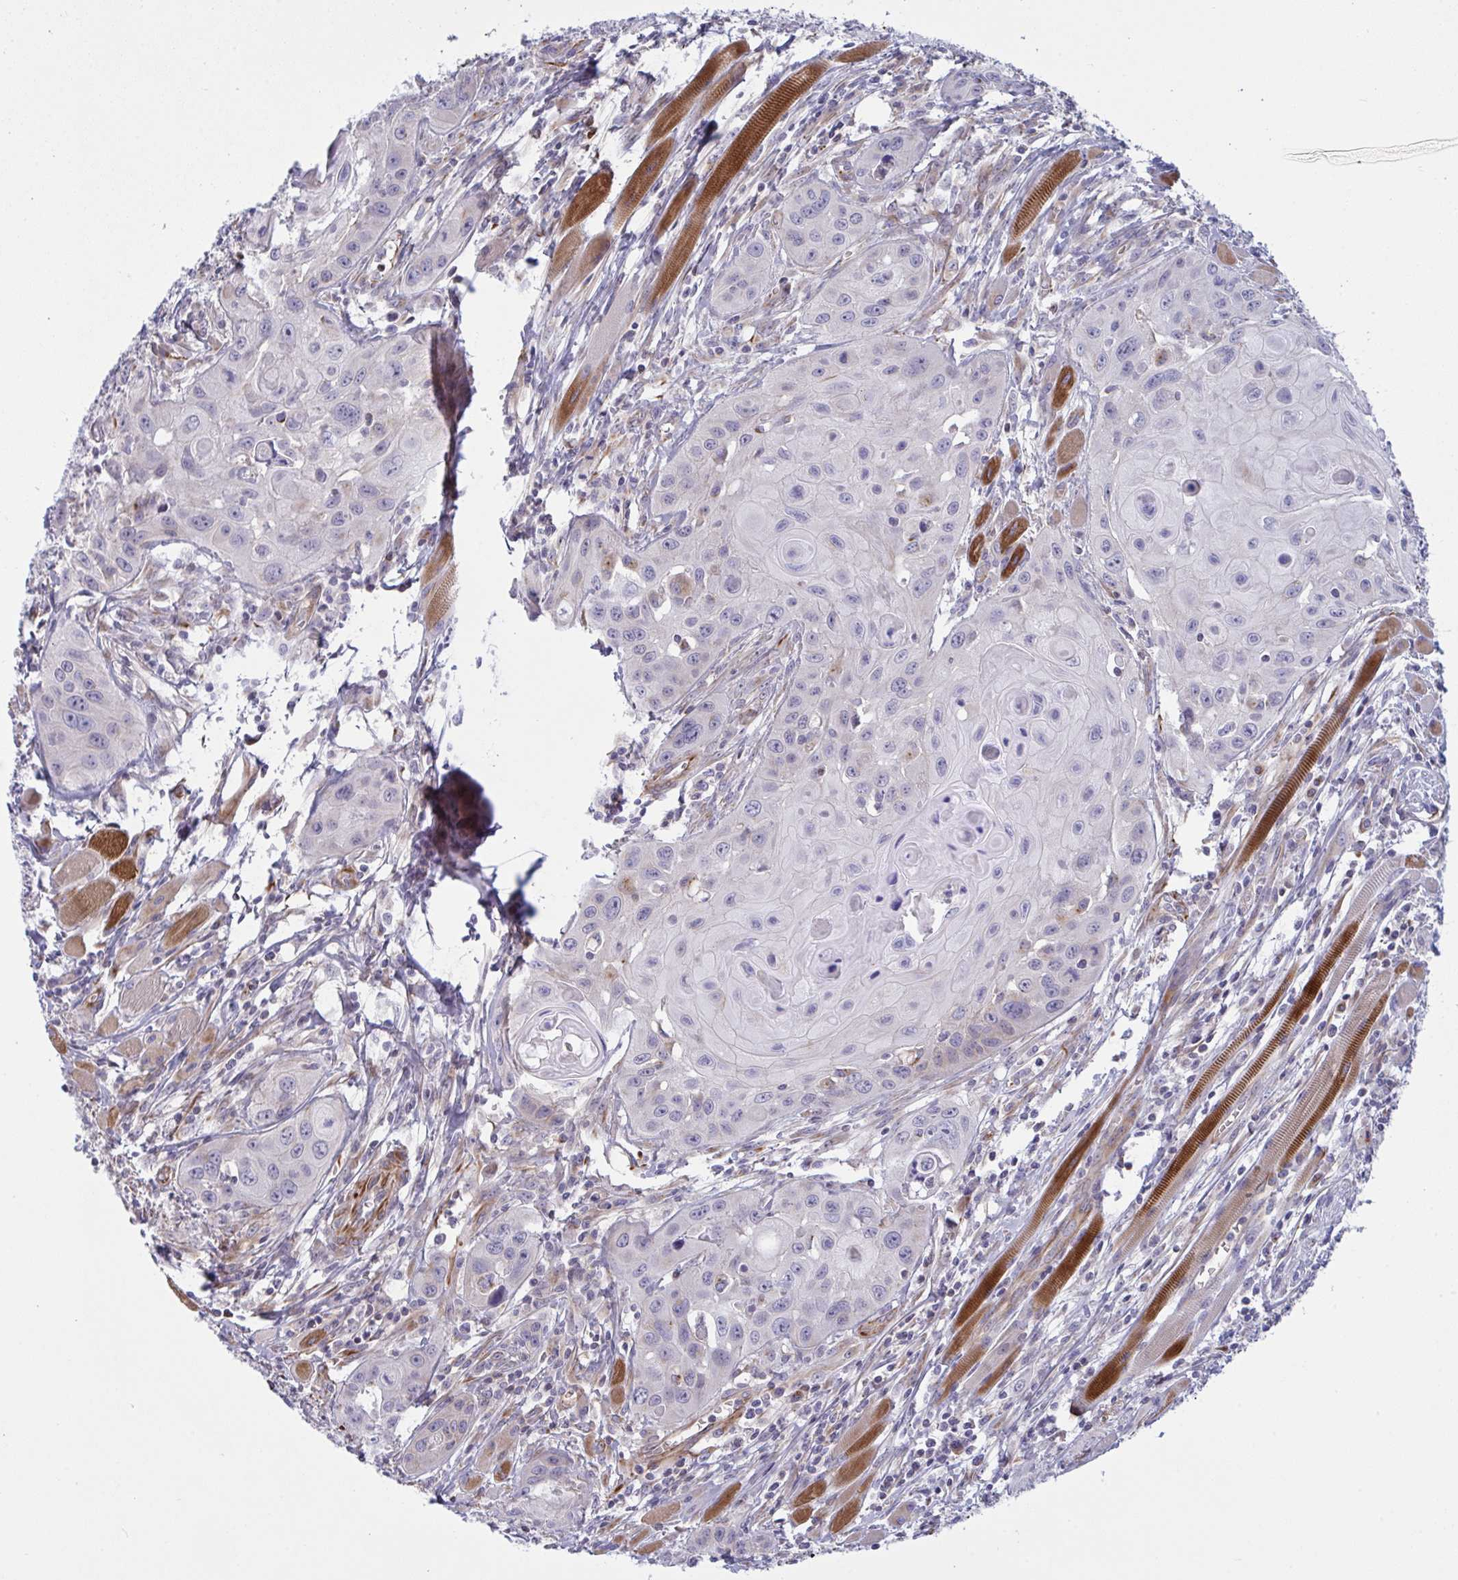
{"staining": {"intensity": "negative", "quantity": "none", "location": "none"}, "tissue": "head and neck cancer", "cell_type": "Tumor cells", "image_type": "cancer", "snomed": [{"axis": "morphology", "description": "Squamous cell carcinoma, NOS"}, {"axis": "topography", "description": "Oral tissue"}, {"axis": "topography", "description": "Head-Neck"}], "caption": "A high-resolution photomicrograph shows IHC staining of squamous cell carcinoma (head and neck), which reveals no significant positivity in tumor cells. (Stains: DAB immunohistochemistry (IHC) with hematoxylin counter stain, Microscopy: brightfield microscopy at high magnification).", "gene": "DCBLD1", "patient": {"sex": "male", "age": 58}}